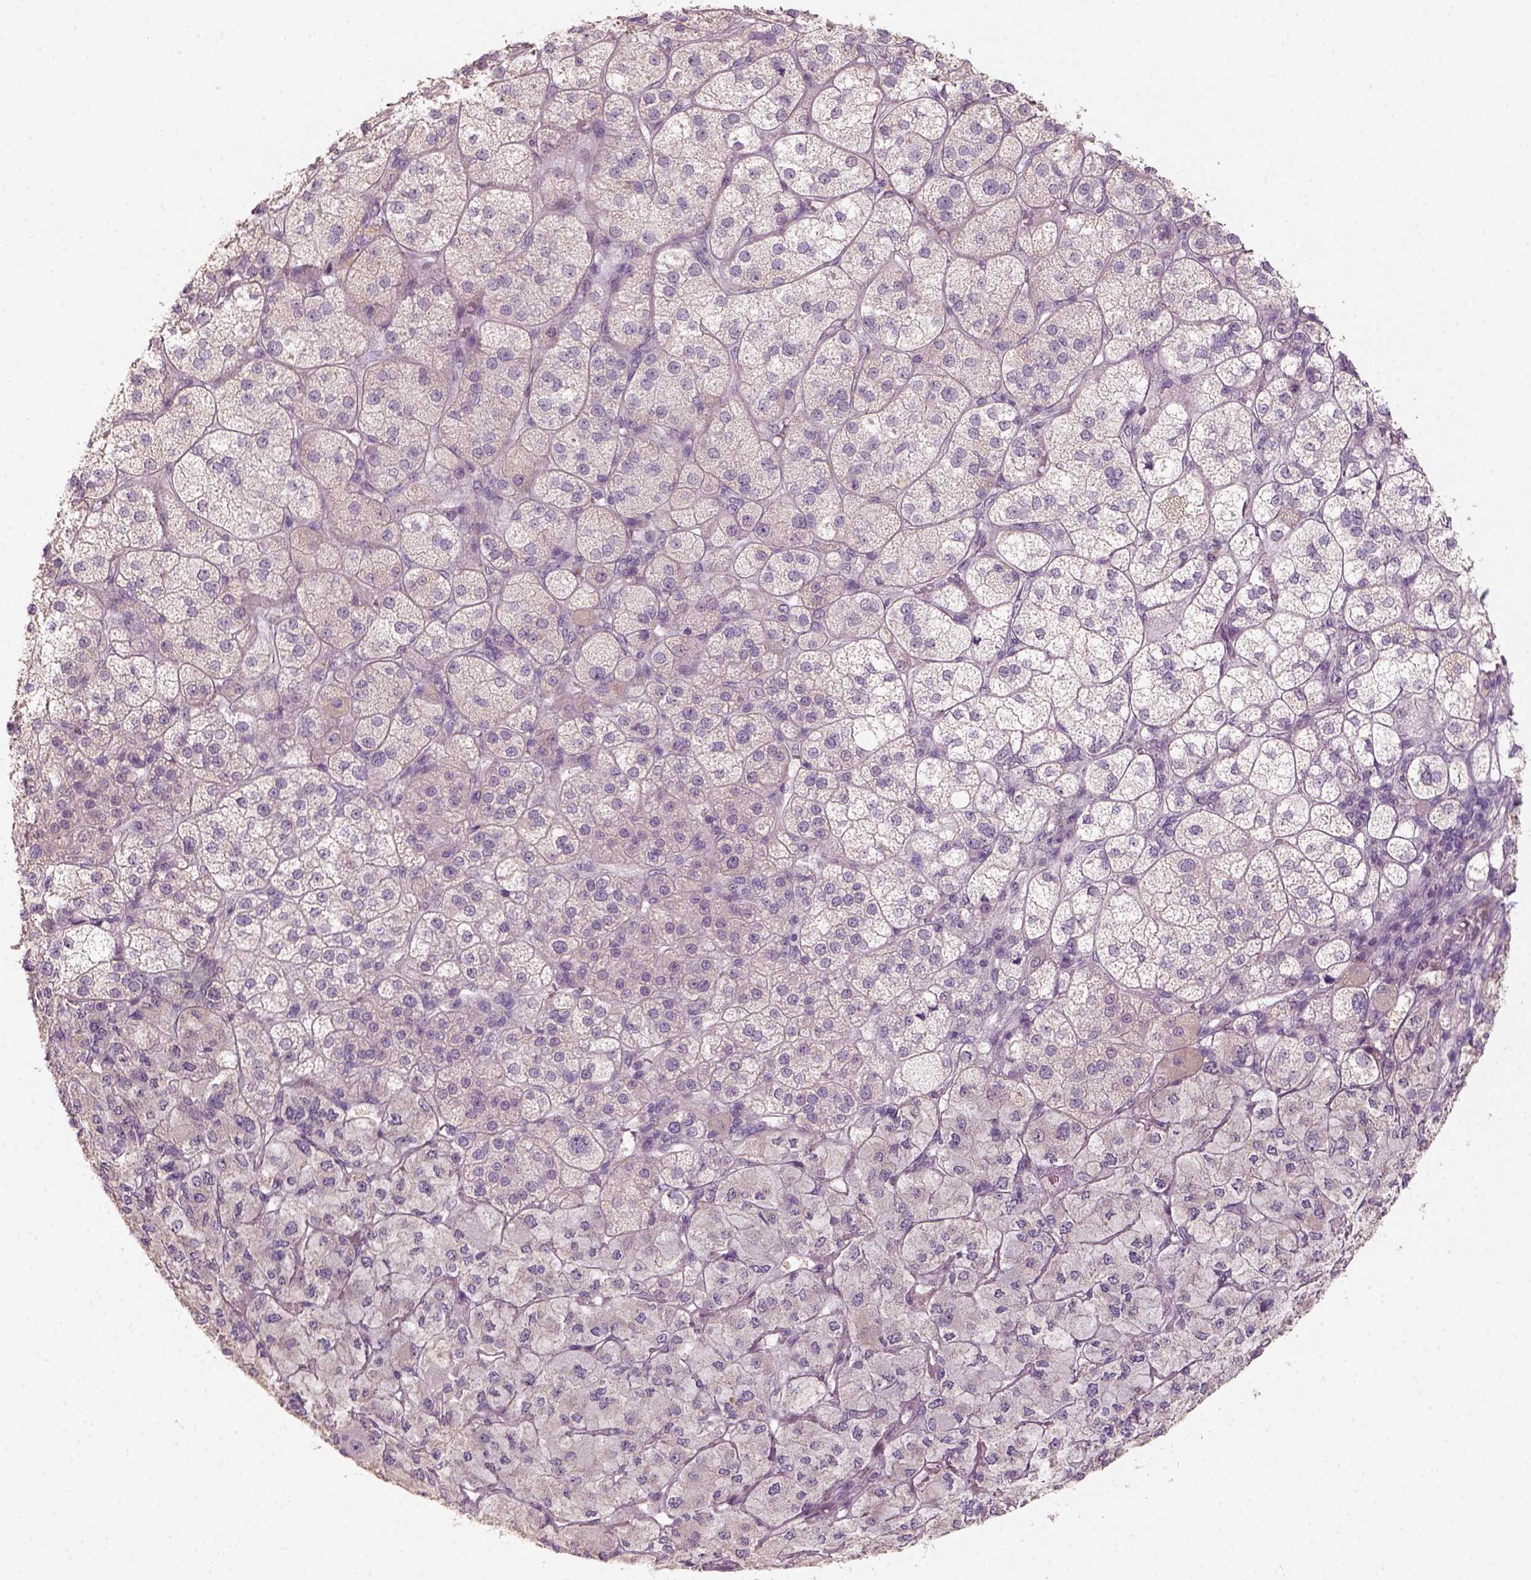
{"staining": {"intensity": "weak", "quantity": "<25%", "location": "cytoplasmic/membranous"}, "tissue": "adrenal gland", "cell_type": "Glandular cells", "image_type": "normal", "snomed": [{"axis": "morphology", "description": "Normal tissue, NOS"}, {"axis": "topography", "description": "Adrenal gland"}], "caption": "A histopathology image of human adrenal gland is negative for staining in glandular cells. The staining is performed using DAB brown chromogen with nuclei counter-stained in using hematoxylin.", "gene": "AQP9", "patient": {"sex": "female", "age": 60}}